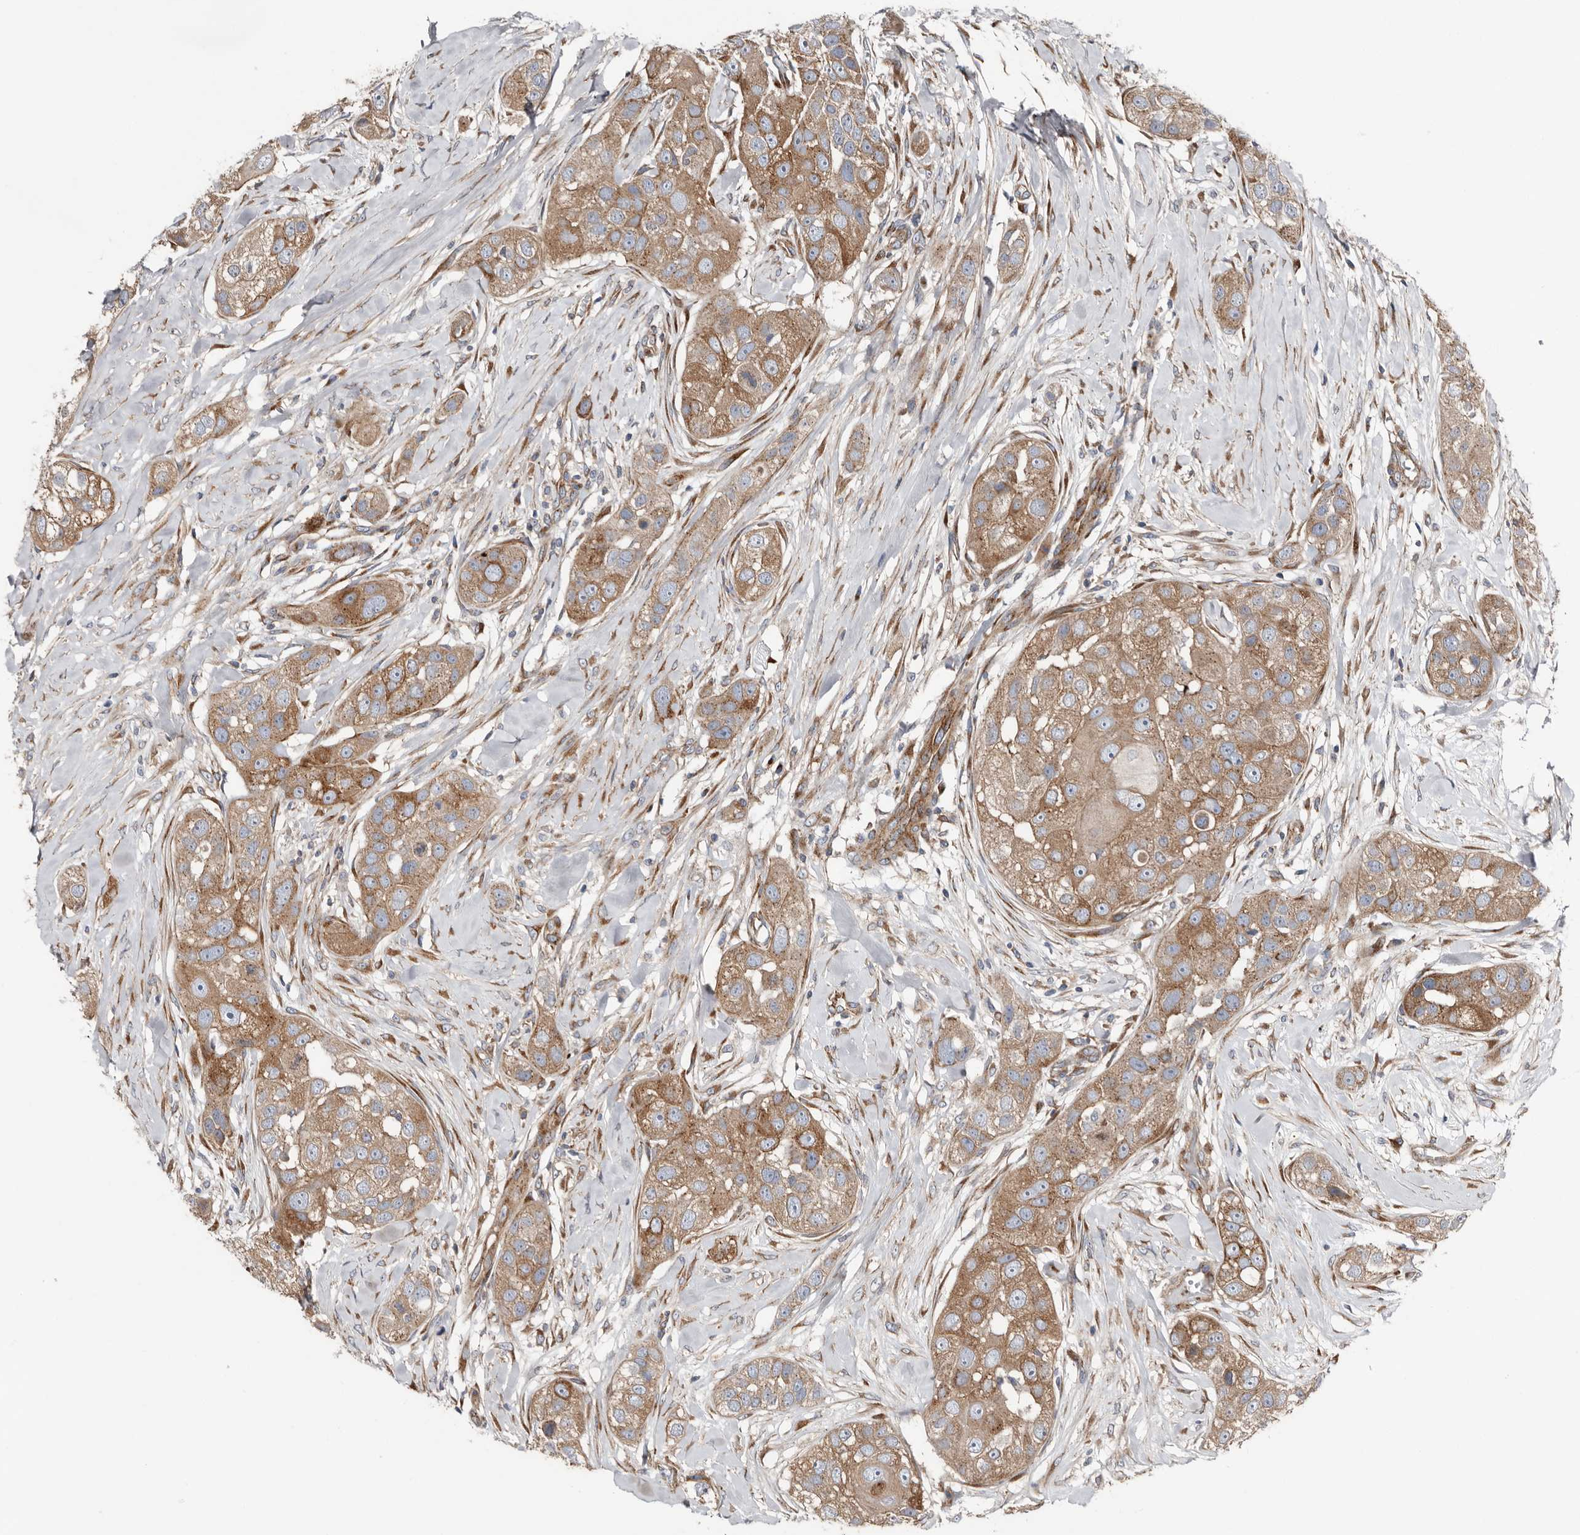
{"staining": {"intensity": "moderate", "quantity": ">75%", "location": "cytoplasmic/membranous"}, "tissue": "head and neck cancer", "cell_type": "Tumor cells", "image_type": "cancer", "snomed": [{"axis": "morphology", "description": "Normal tissue, NOS"}, {"axis": "morphology", "description": "Squamous cell carcinoma, NOS"}, {"axis": "topography", "description": "Skeletal muscle"}, {"axis": "topography", "description": "Head-Neck"}], "caption": "Immunohistochemistry of human squamous cell carcinoma (head and neck) displays medium levels of moderate cytoplasmic/membranous expression in approximately >75% of tumor cells.", "gene": "LUZP1", "patient": {"sex": "male", "age": 51}}